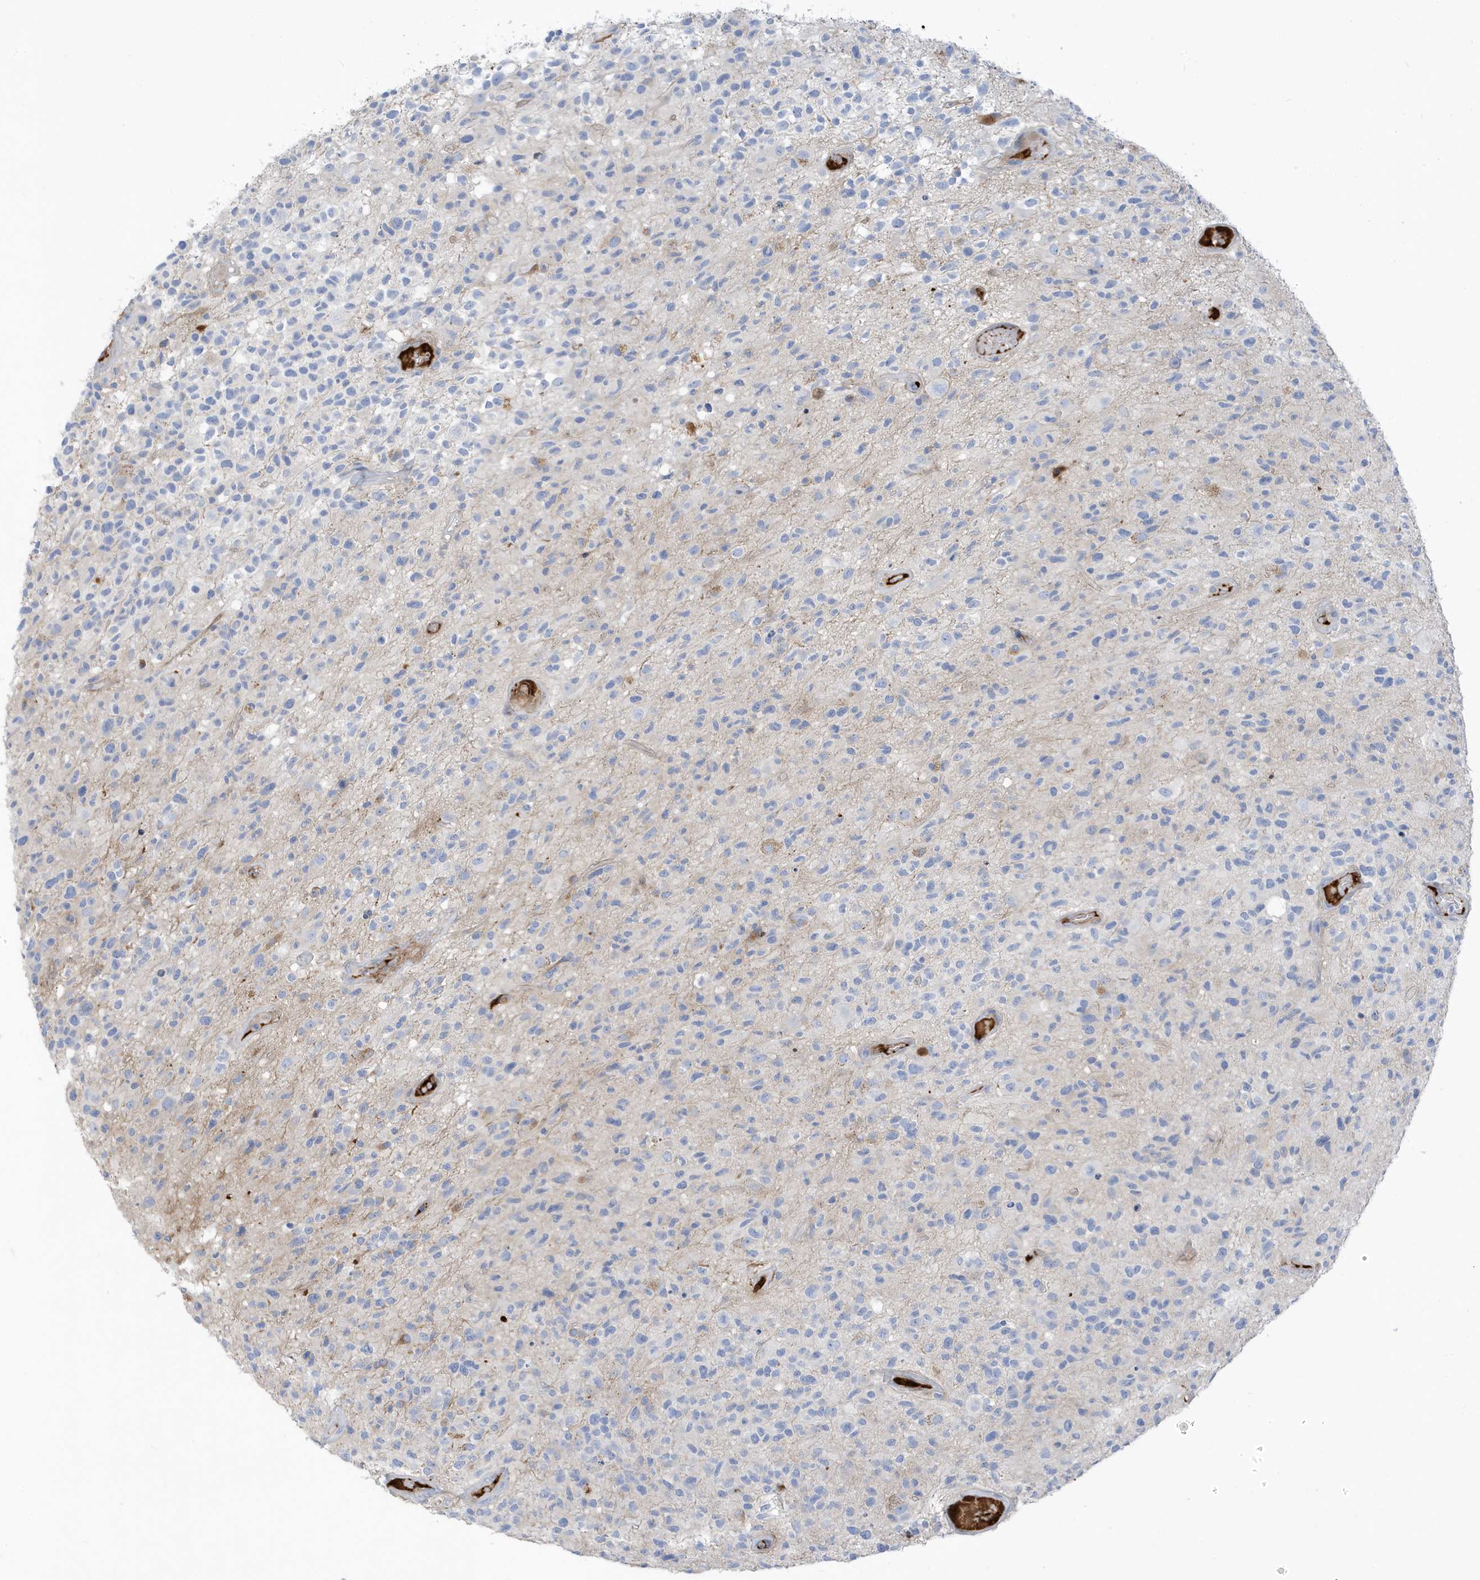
{"staining": {"intensity": "negative", "quantity": "none", "location": "none"}, "tissue": "glioma", "cell_type": "Tumor cells", "image_type": "cancer", "snomed": [{"axis": "morphology", "description": "Glioma, malignant, High grade"}, {"axis": "morphology", "description": "Glioblastoma, NOS"}, {"axis": "topography", "description": "Brain"}], "caption": "An immunohistochemistry photomicrograph of glioma is shown. There is no staining in tumor cells of glioma.", "gene": "ATP13A5", "patient": {"sex": "male", "age": 60}}